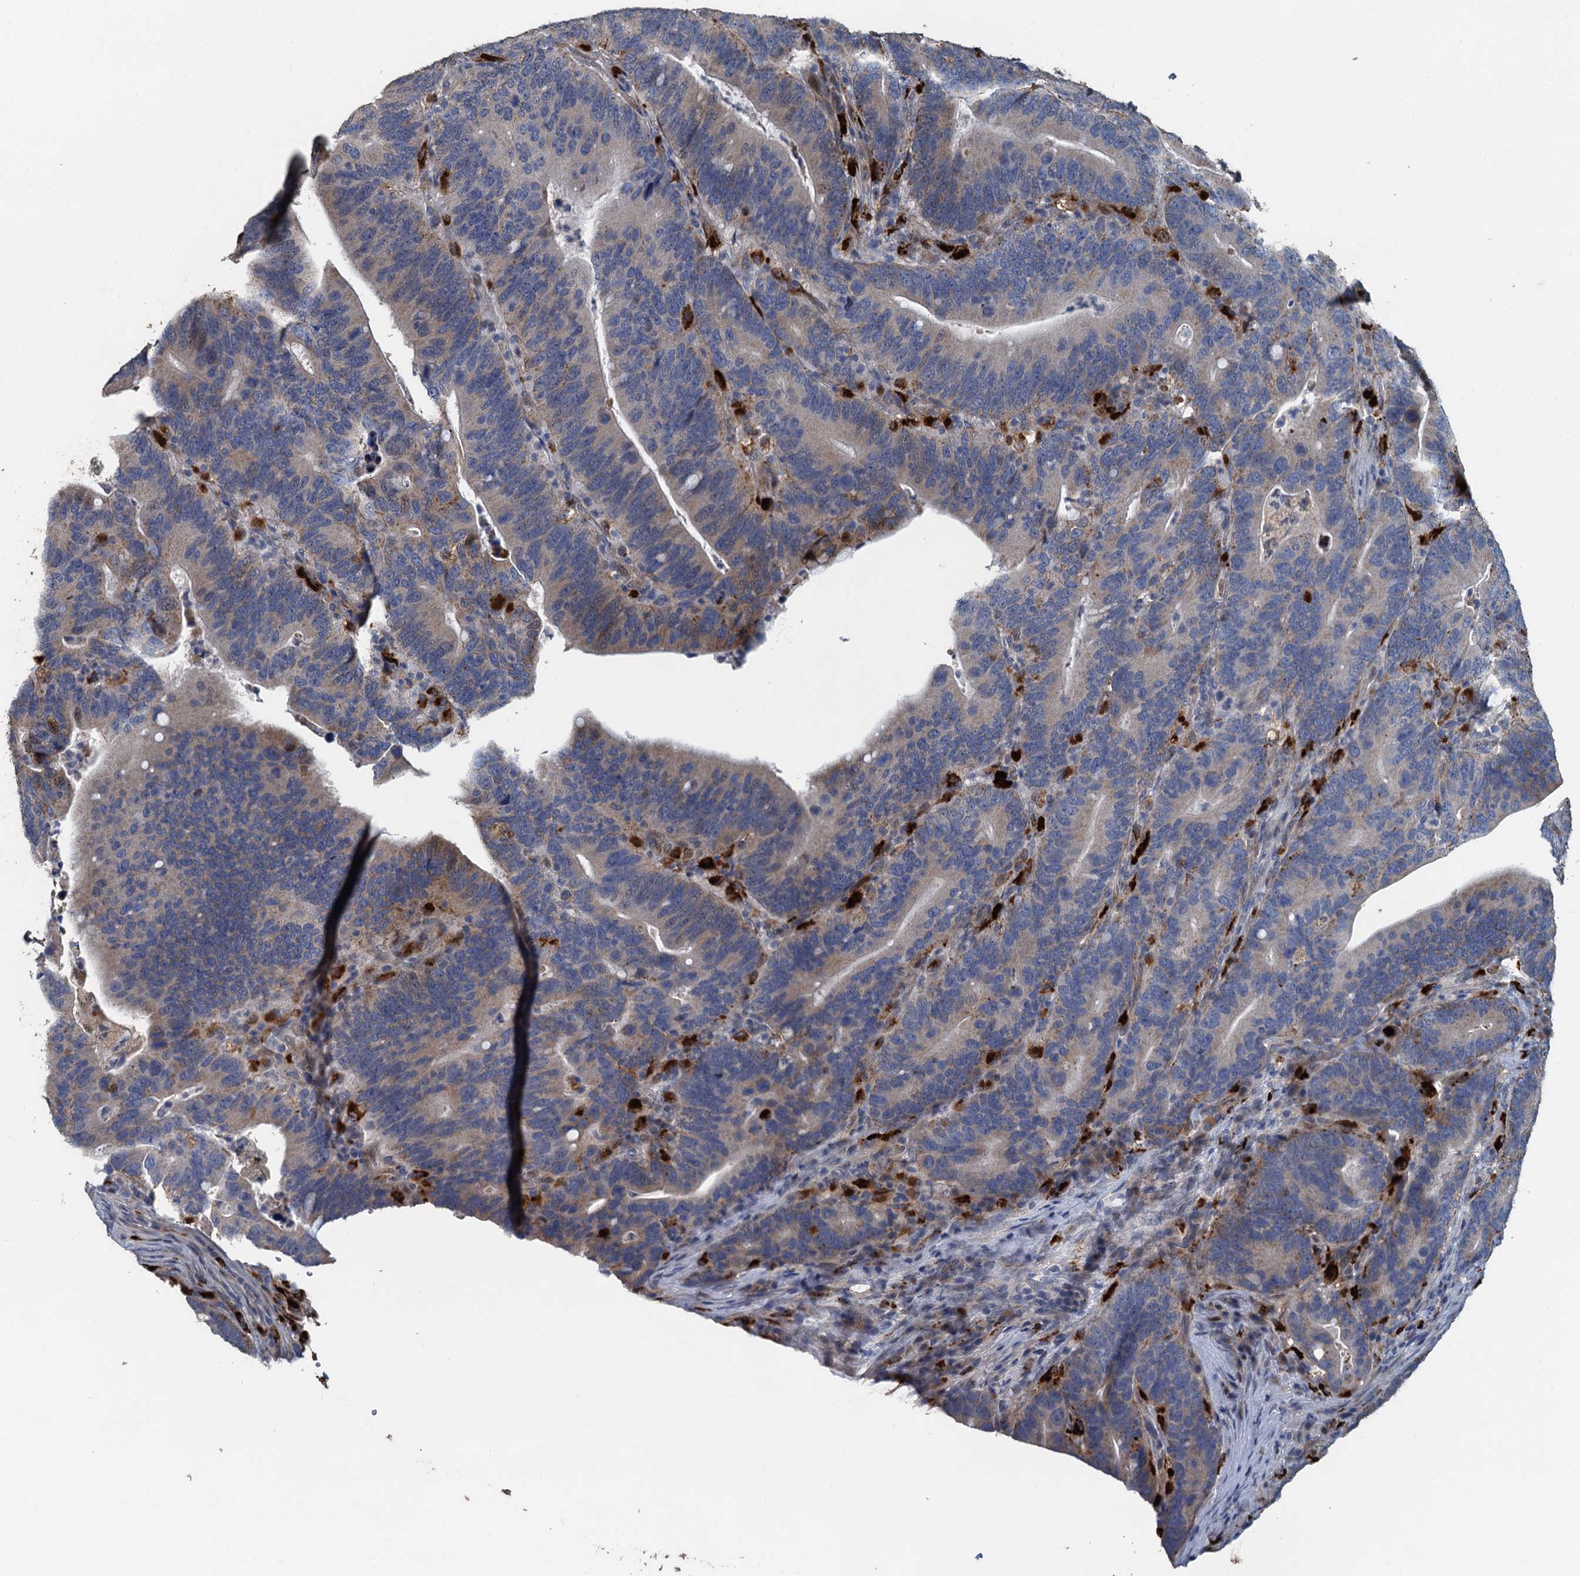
{"staining": {"intensity": "negative", "quantity": "none", "location": "none"}, "tissue": "colorectal cancer", "cell_type": "Tumor cells", "image_type": "cancer", "snomed": [{"axis": "morphology", "description": "Adenocarcinoma, NOS"}, {"axis": "topography", "description": "Colon"}], "caption": "Tumor cells show no significant protein positivity in colorectal cancer (adenocarcinoma).", "gene": "AGRN", "patient": {"sex": "female", "age": 66}}